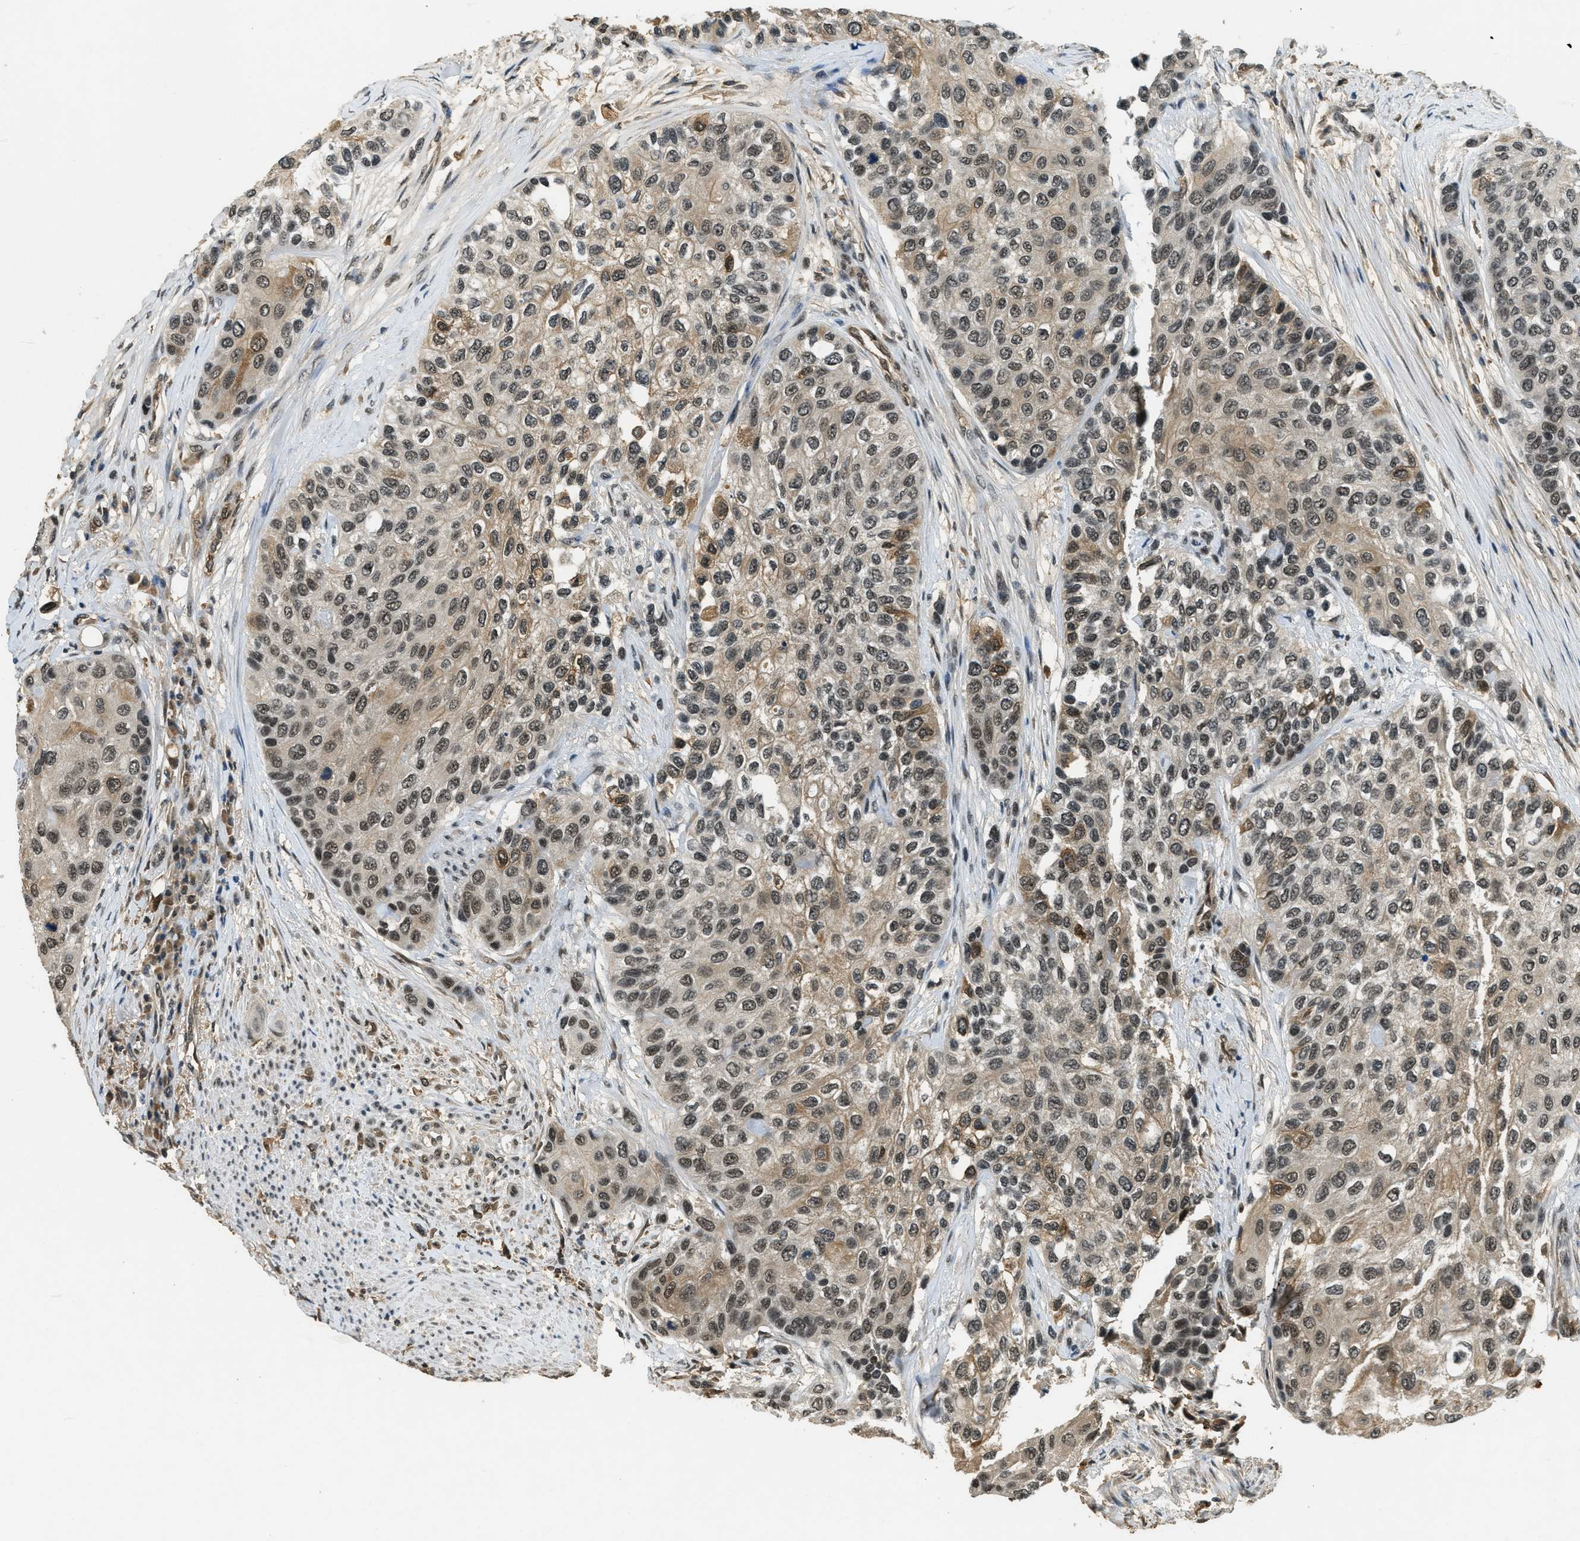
{"staining": {"intensity": "strong", "quantity": "25%-75%", "location": "cytoplasmic/membranous,nuclear"}, "tissue": "urothelial cancer", "cell_type": "Tumor cells", "image_type": "cancer", "snomed": [{"axis": "morphology", "description": "Urothelial carcinoma, High grade"}, {"axis": "topography", "description": "Urinary bladder"}], "caption": "IHC photomicrograph of neoplastic tissue: human urothelial cancer stained using immunohistochemistry reveals high levels of strong protein expression localized specifically in the cytoplasmic/membranous and nuclear of tumor cells, appearing as a cytoplasmic/membranous and nuclear brown color.", "gene": "ZNF148", "patient": {"sex": "female", "age": 56}}